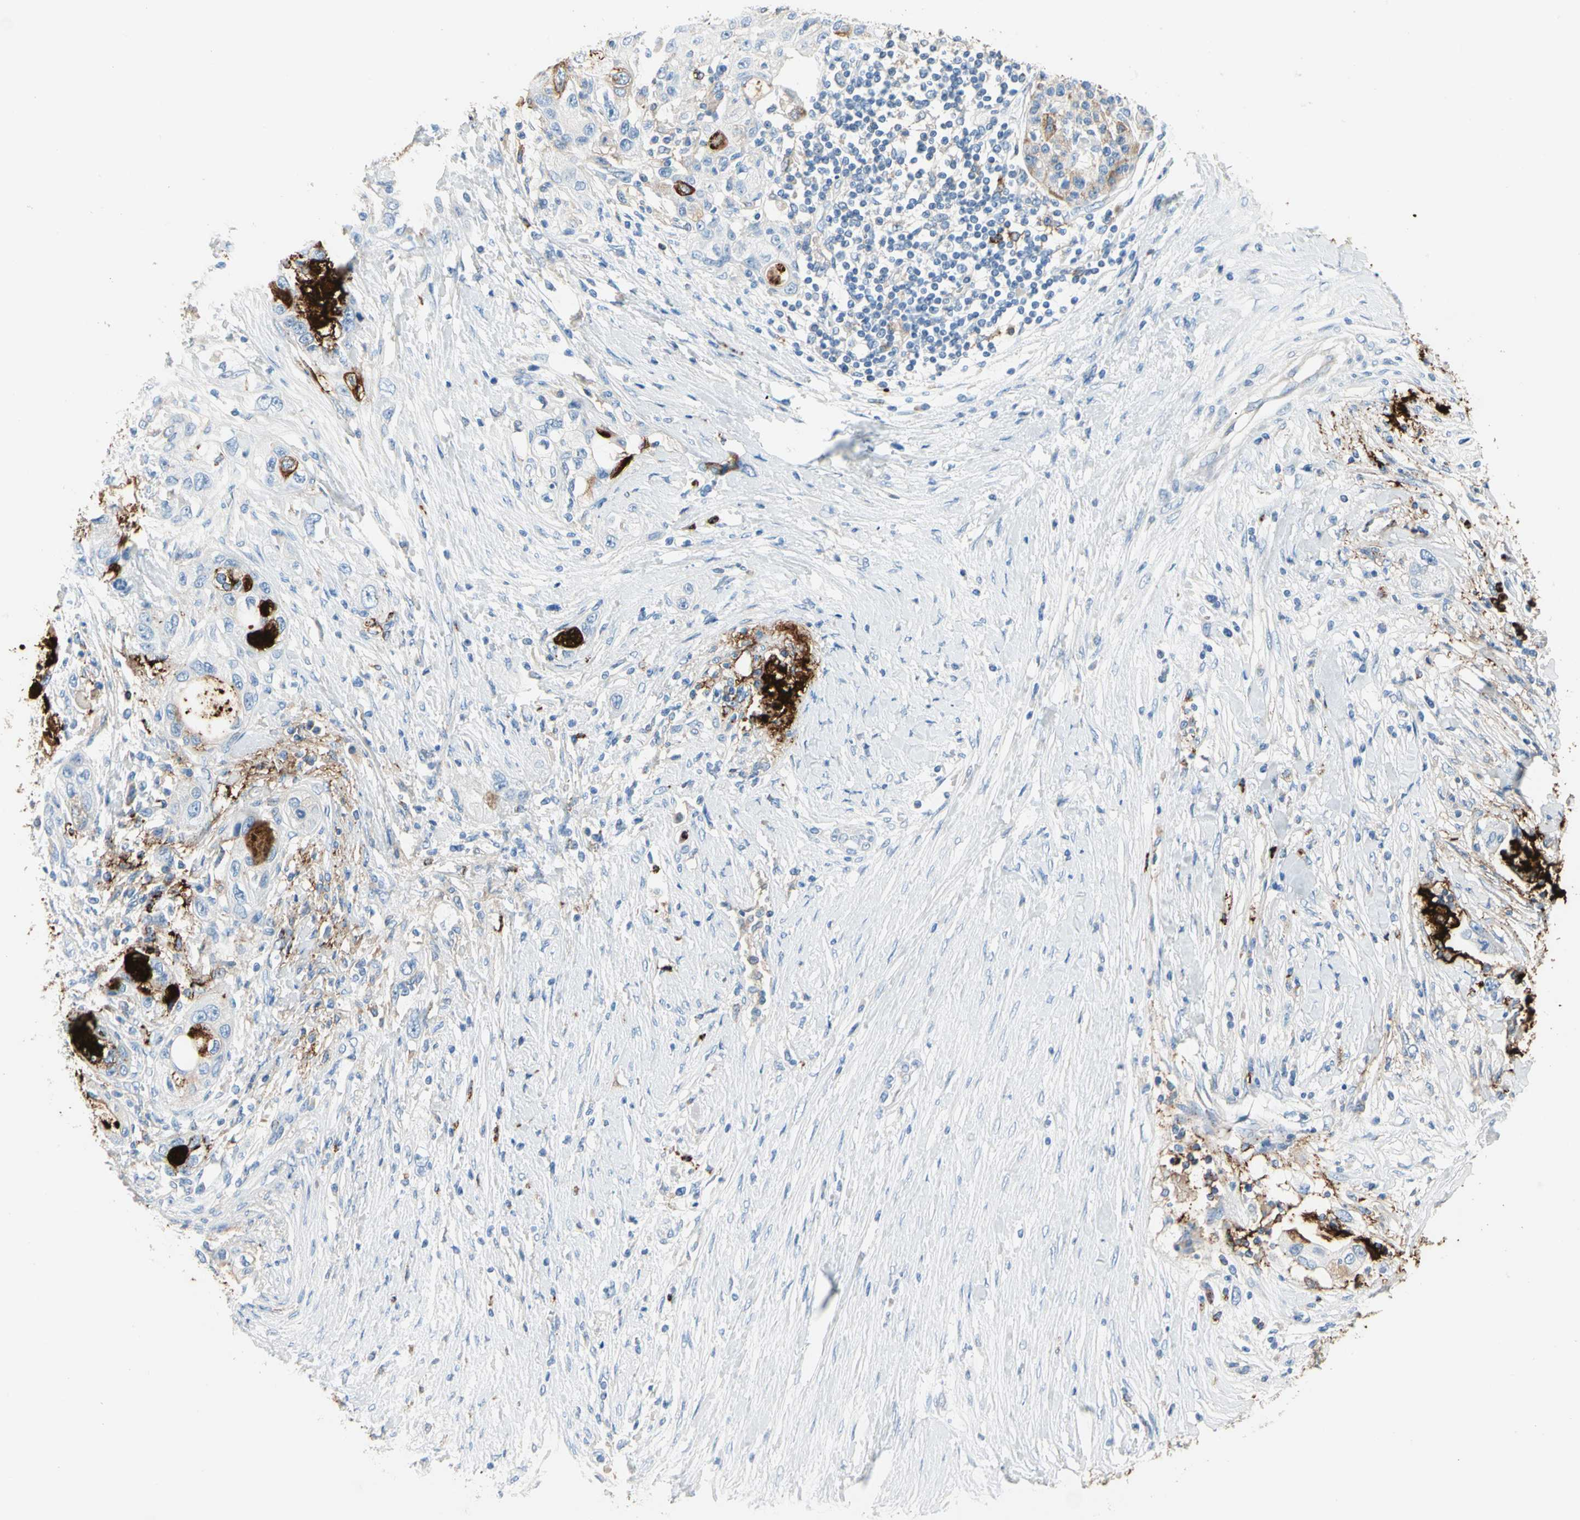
{"staining": {"intensity": "negative", "quantity": "none", "location": "none"}, "tissue": "pancreatic cancer", "cell_type": "Tumor cells", "image_type": "cancer", "snomed": [{"axis": "morphology", "description": "Adenocarcinoma, NOS"}, {"axis": "topography", "description": "Pancreas"}], "caption": "Immunohistochemistry histopathology image of human adenocarcinoma (pancreatic) stained for a protein (brown), which displays no staining in tumor cells. The staining is performed using DAB (3,3'-diaminobenzidine) brown chromogen with nuclei counter-stained in using hematoxylin.", "gene": "CLEC4A", "patient": {"sex": "female", "age": 70}}